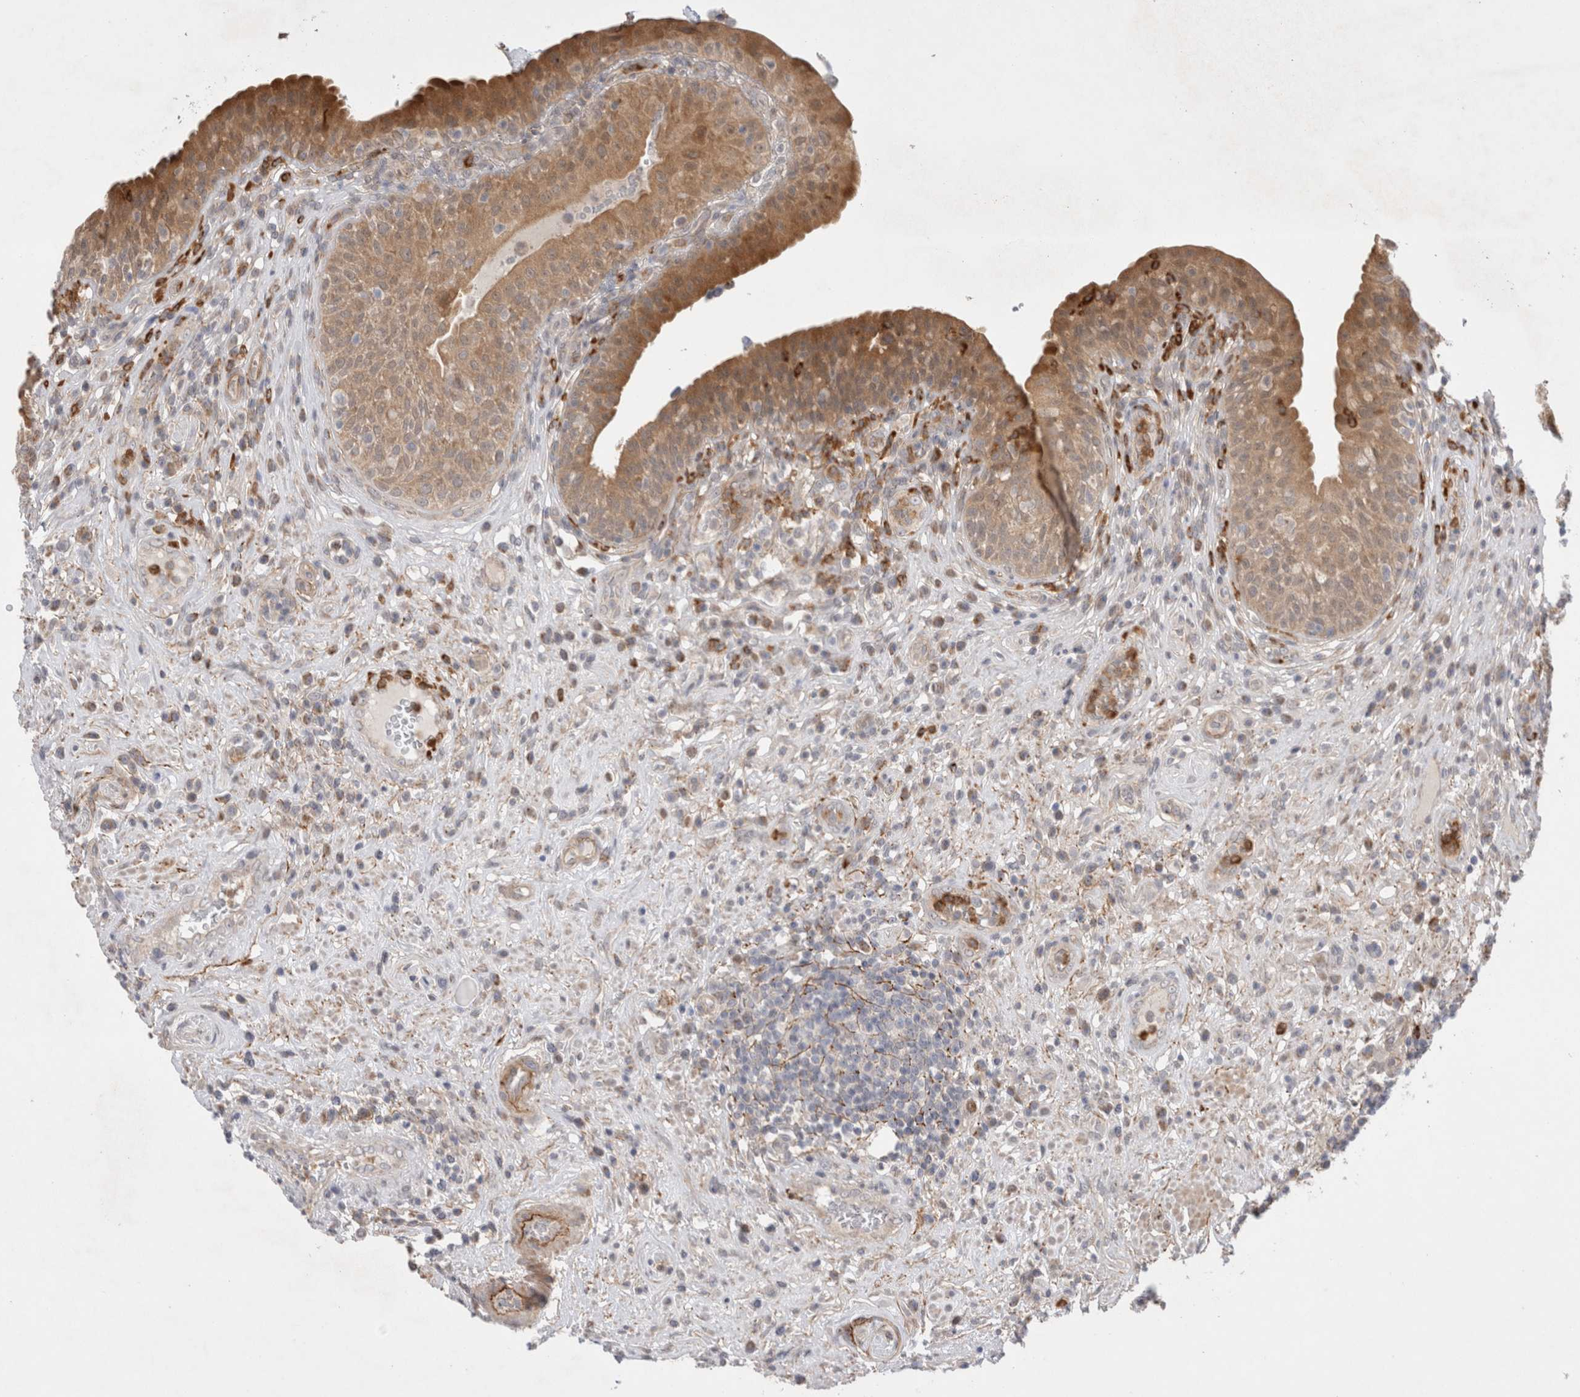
{"staining": {"intensity": "strong", "quantity": "25%-75%", "location": "cytoplasmic/membranous"}, "tissue": "urinary bladder", "cell_type": "Urothelial cells", "image_type": "normal", "snomed": [{"axis": "morphology", "description": "Normal tissue, NOS"}, {"axis": "topography", "description": "Urinary bladder"}], "caption": "Immunohistochemistry histopathology image of benign human urinary bladder stained for a protein (brown), which displays high levels of strong cytoplasmic/membranous expression in approximately 25%-75% of urothelial cells.", "gene": "GSDMB", "patient": {"sex": "female", "age": 62}}